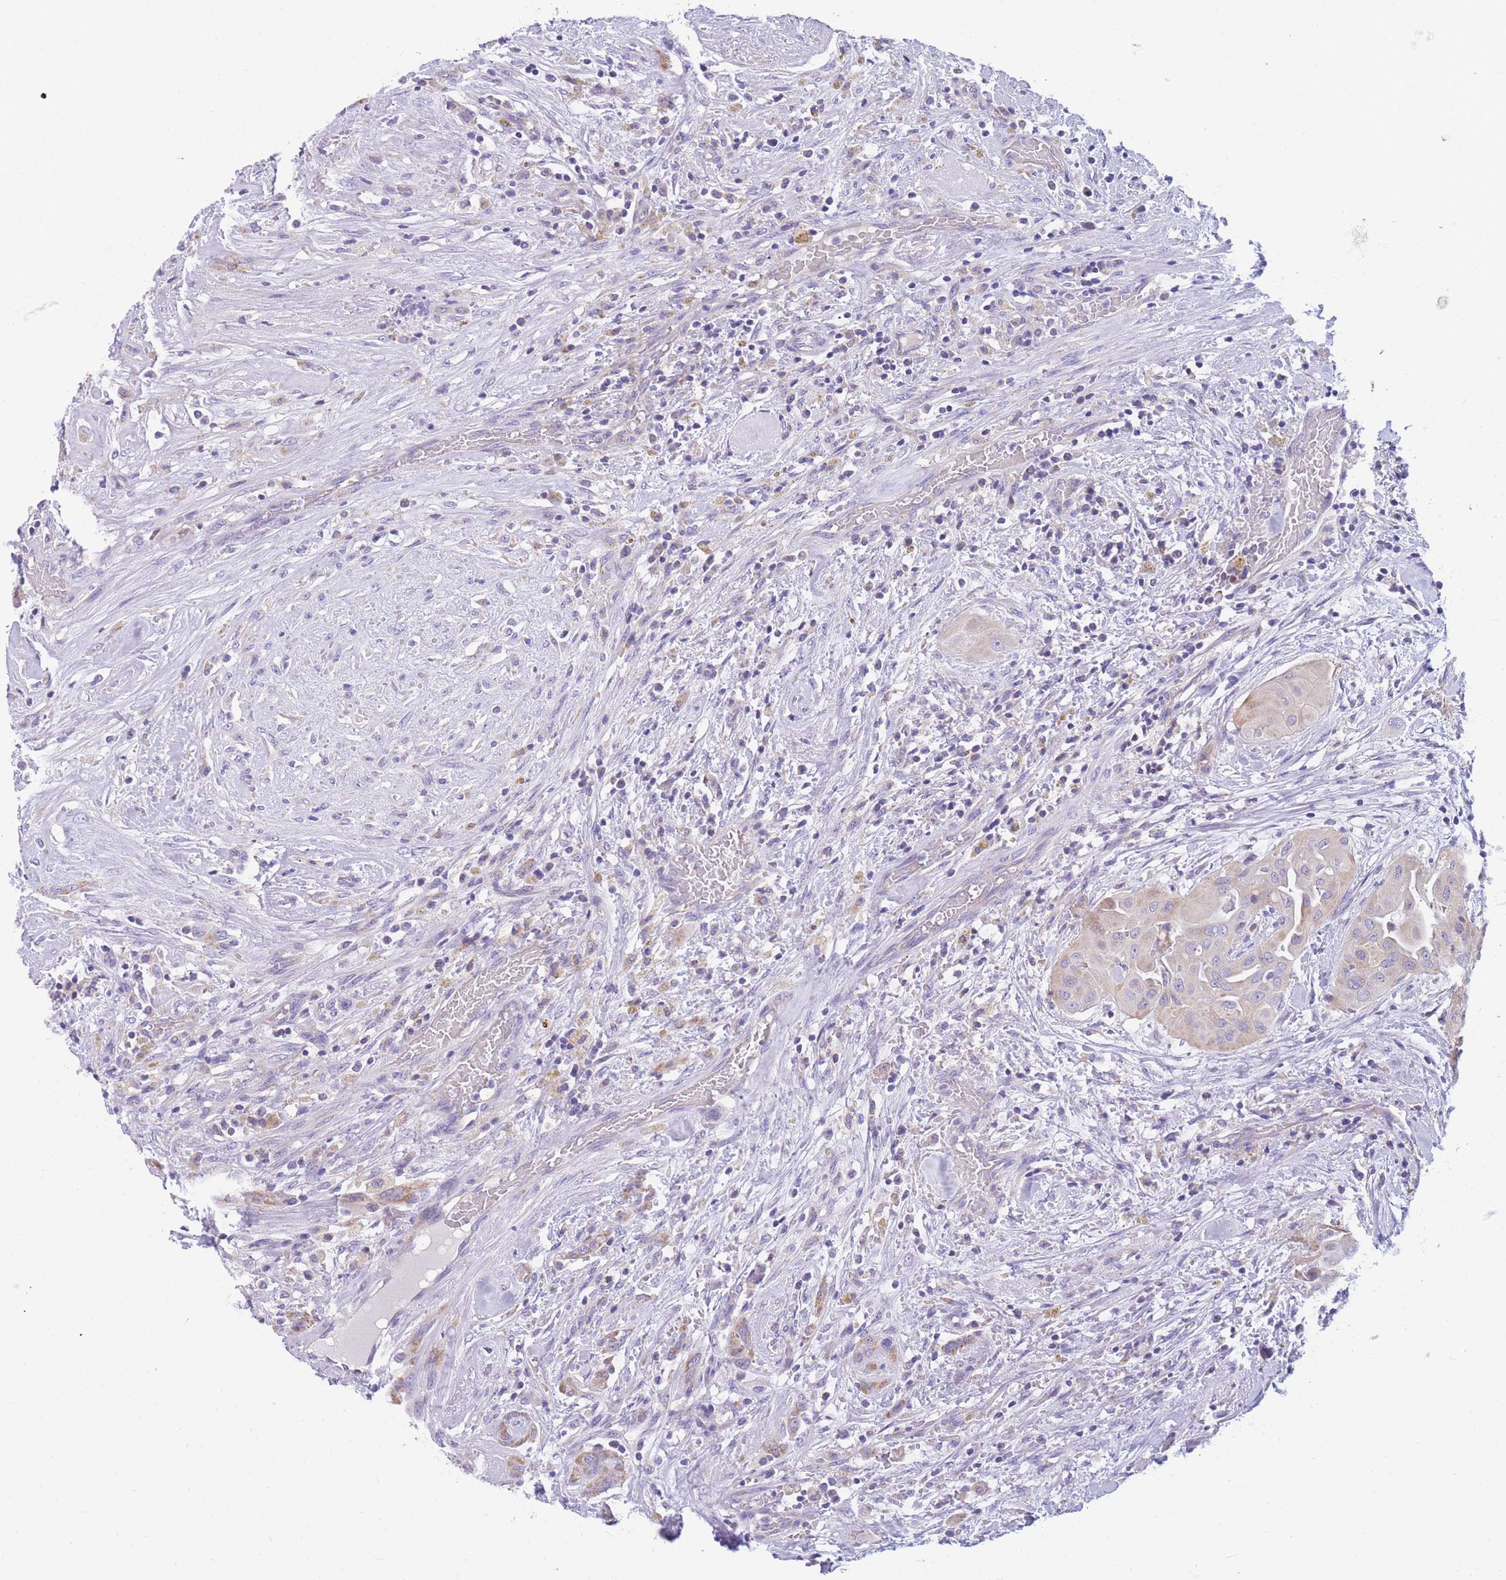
{"staining": {"intensity": "weak", "quantity": "<25%", "location": "cytoplasmic/membranous"}, "tissue": "thyroid cancer", "cell_type": "Tumor cells", "image_type": "cancer", "snomed": [{"axis": "morphology", "description": "Papillary adenocarcinoma, NOS"}, {"axis": "topography", "description": "Thyroid gland"}], "caption": "Tumor cells are negative for brown protein staining in thyroid cancer.", "gene": "DHRS11", "patient": {"sex": "female", "age": 59}}